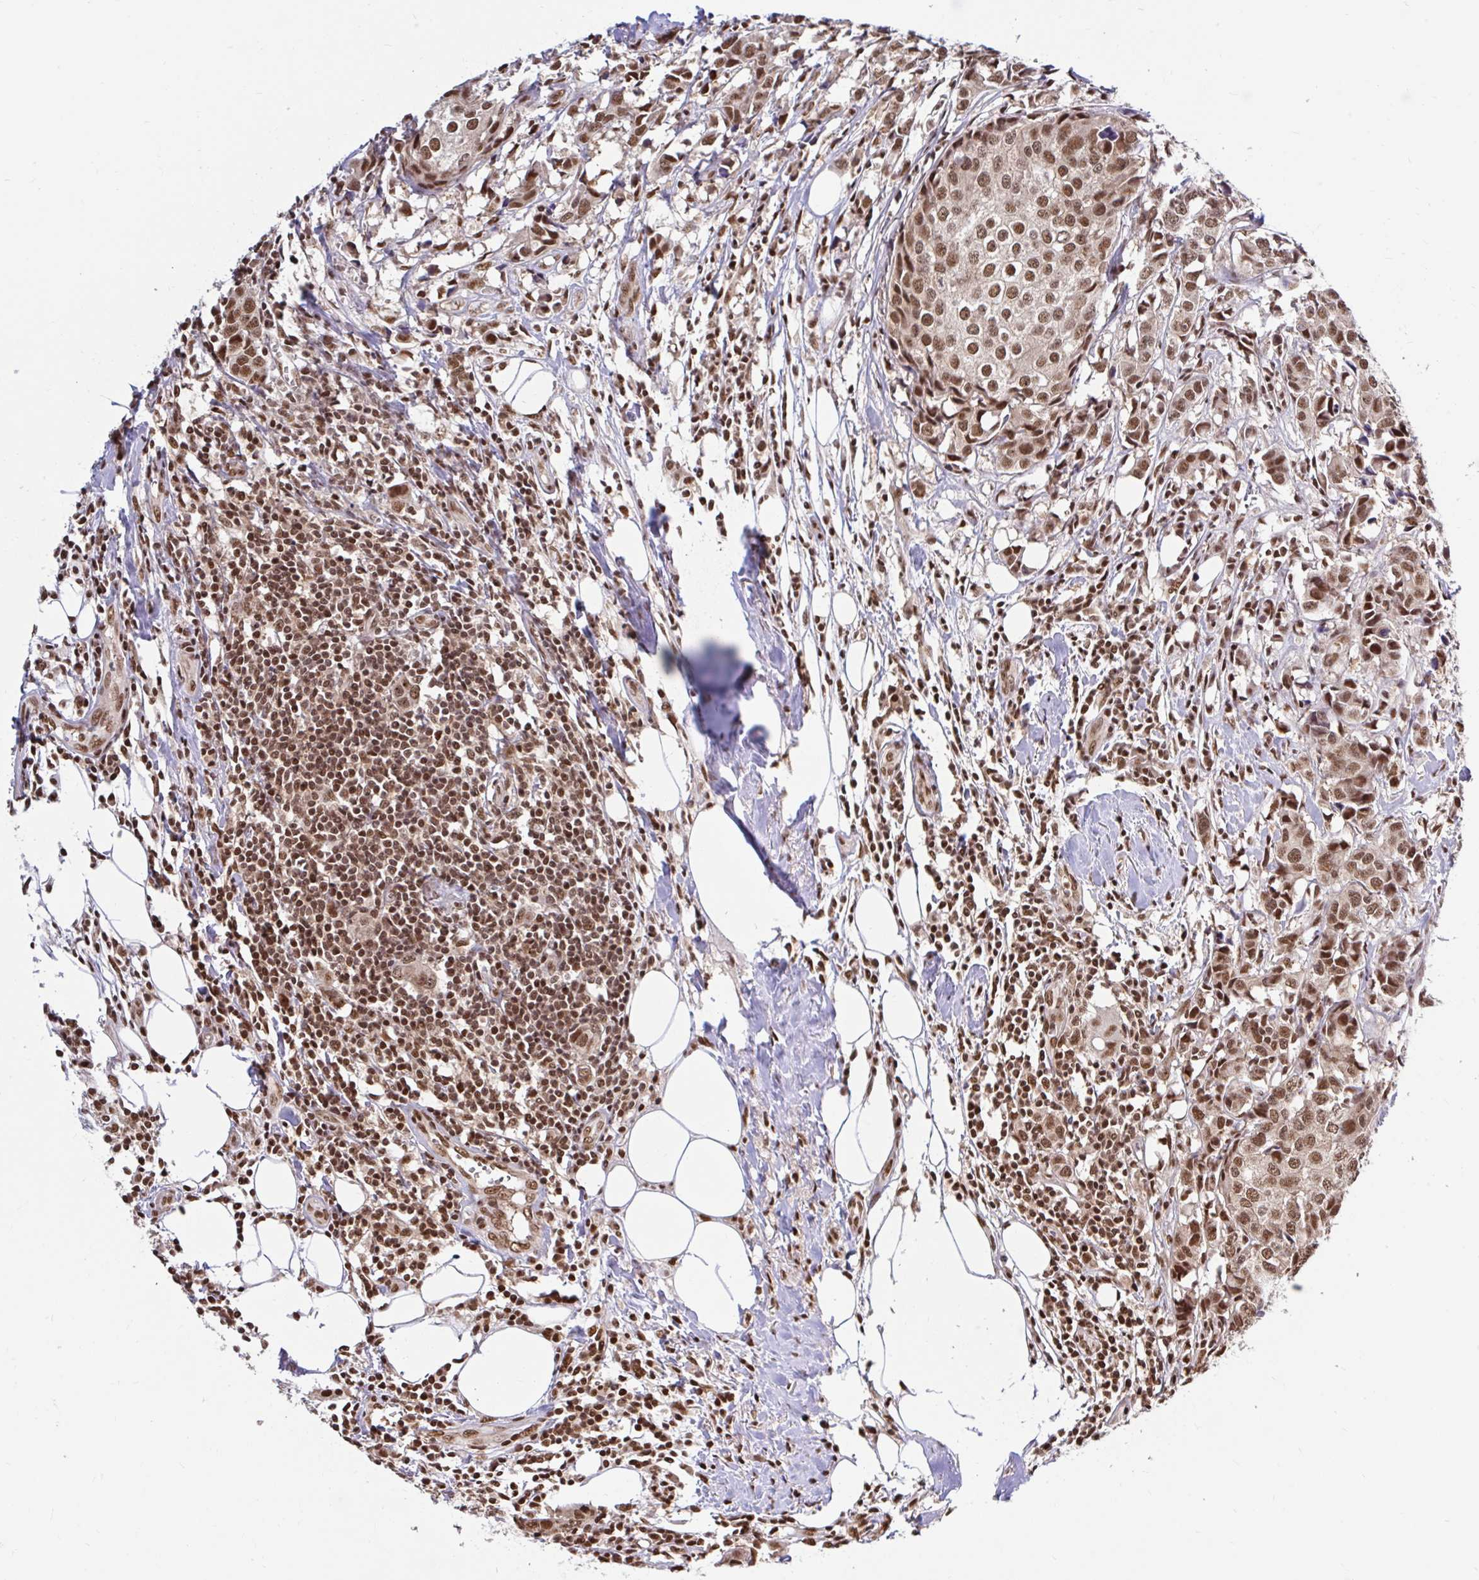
{"staining": {"intensity": "moderate", "quantity": ">75%", "location": "nuclear"}, "tissue": "breast cancer", "cell_type": "Tumor cells", "image_type": "cancer", "snomed": [{"axis": "morphology", "description": "Duct carcinoma"}, {"axis": "topography", "description": "Breast"}], "caption": "IHC (DAB) staining of breast cancer (invasive ductal carcinoma) shows moderate nuclear protein positivity in about >75% of tumor cells.", "gene": "ABCA9", "patient": {"sex": "female", "age": 80}}